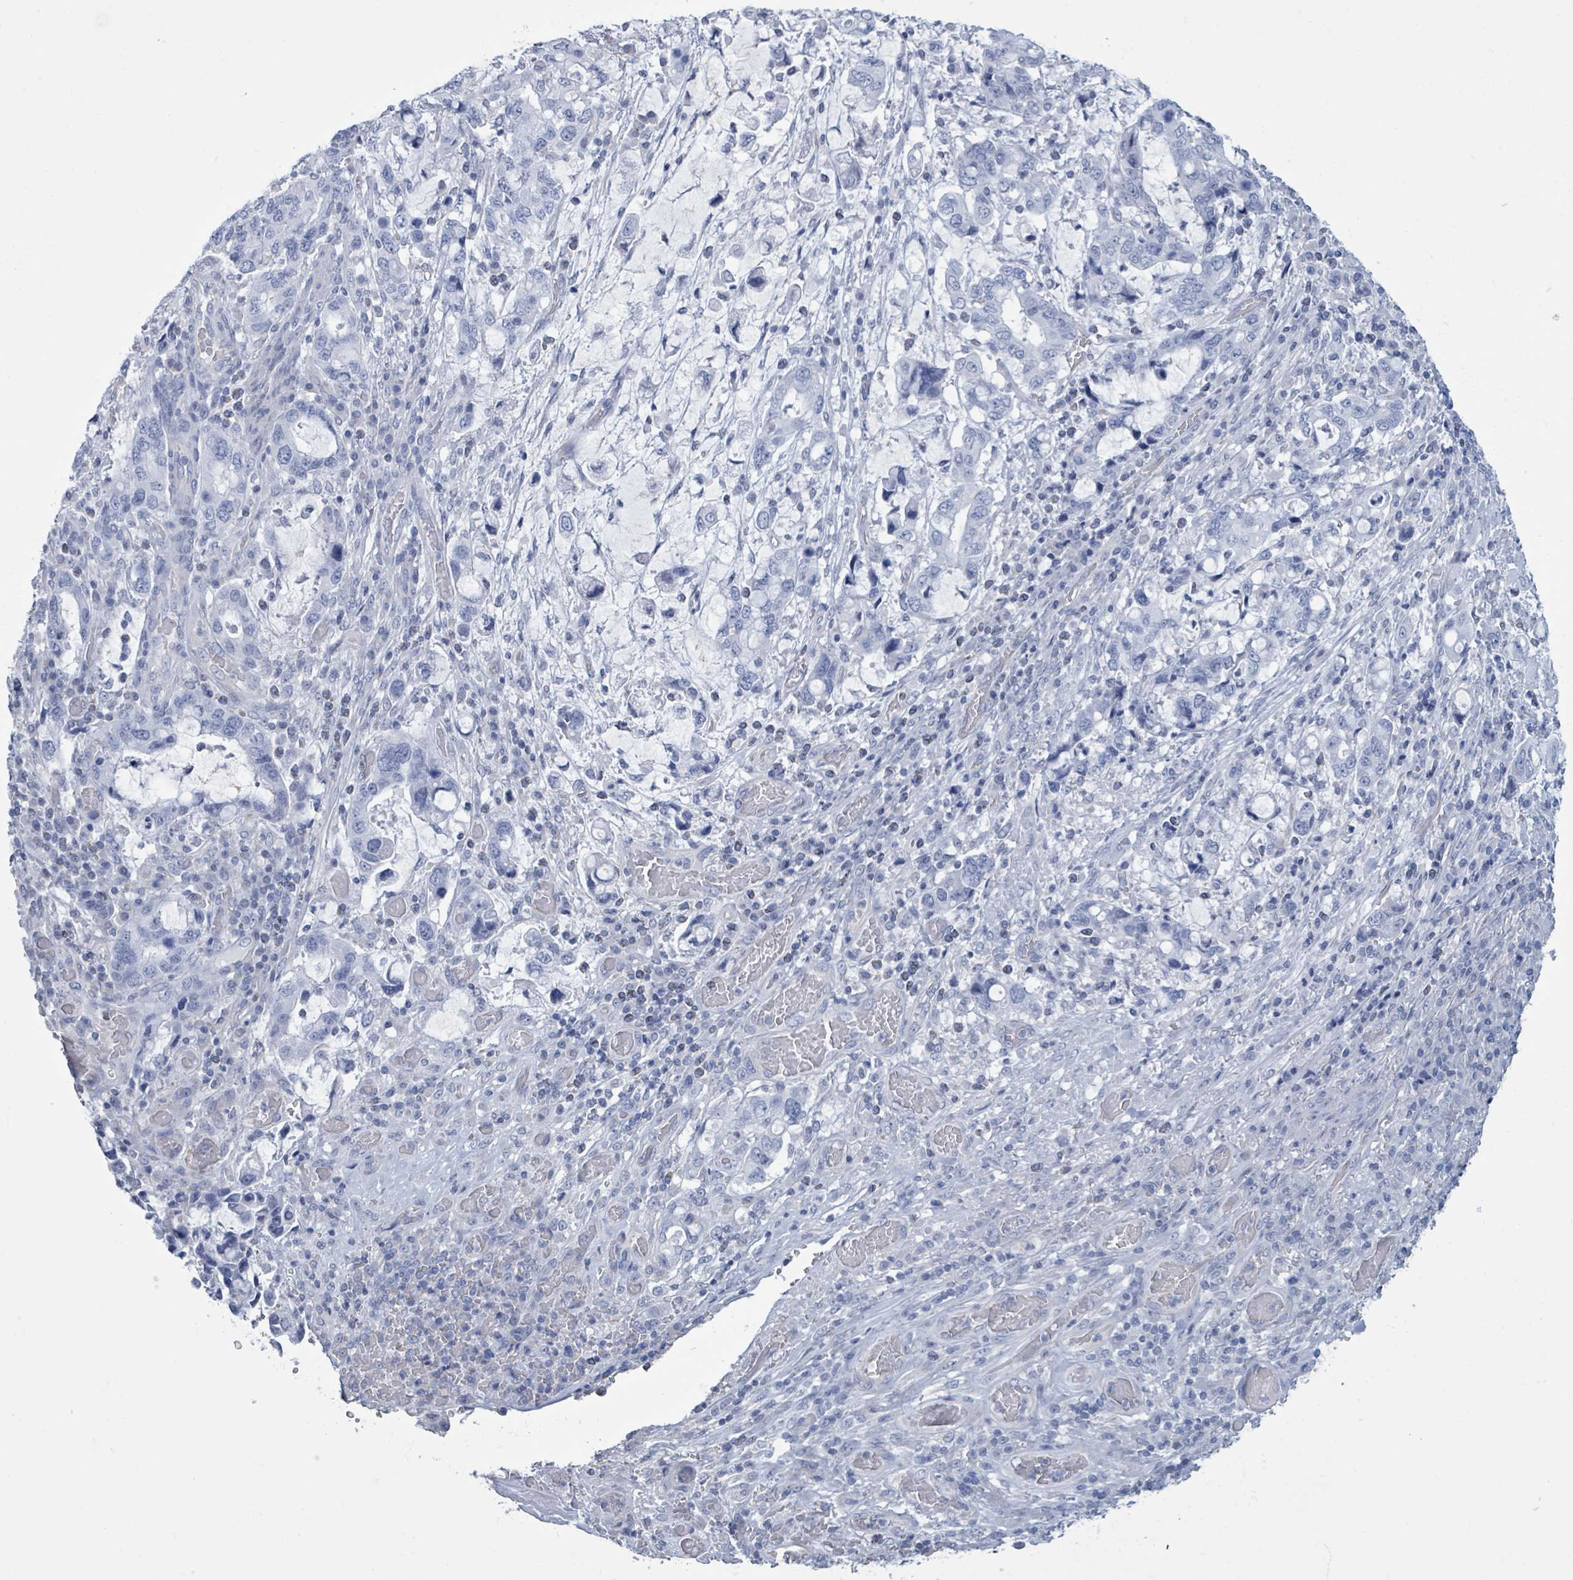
{"staining": {"intensity": "negative", "quantity": "none", "location": "none"}, "tissue": "stomach cancer", "cell_type": "Tumor cells", "image_type": "cancer", "snomed": [{"axis": "morphology", "description": "Adenocarcinoma, NOS"}, {"axis": "topography", "description": "Stomach, upper"}, {"axis": "topography", "description": "Stomach"}], "caption": "IHC of human stomach adenocarcinoma shows no expression in tumor cells. (Brightfield microscopy of DAB (3,3'-diaminobenzidine) immunohistochemistry (IHC) at high magnification).", "gene": "CT45A5", "patient": {"sex": "male", "age": 62}}